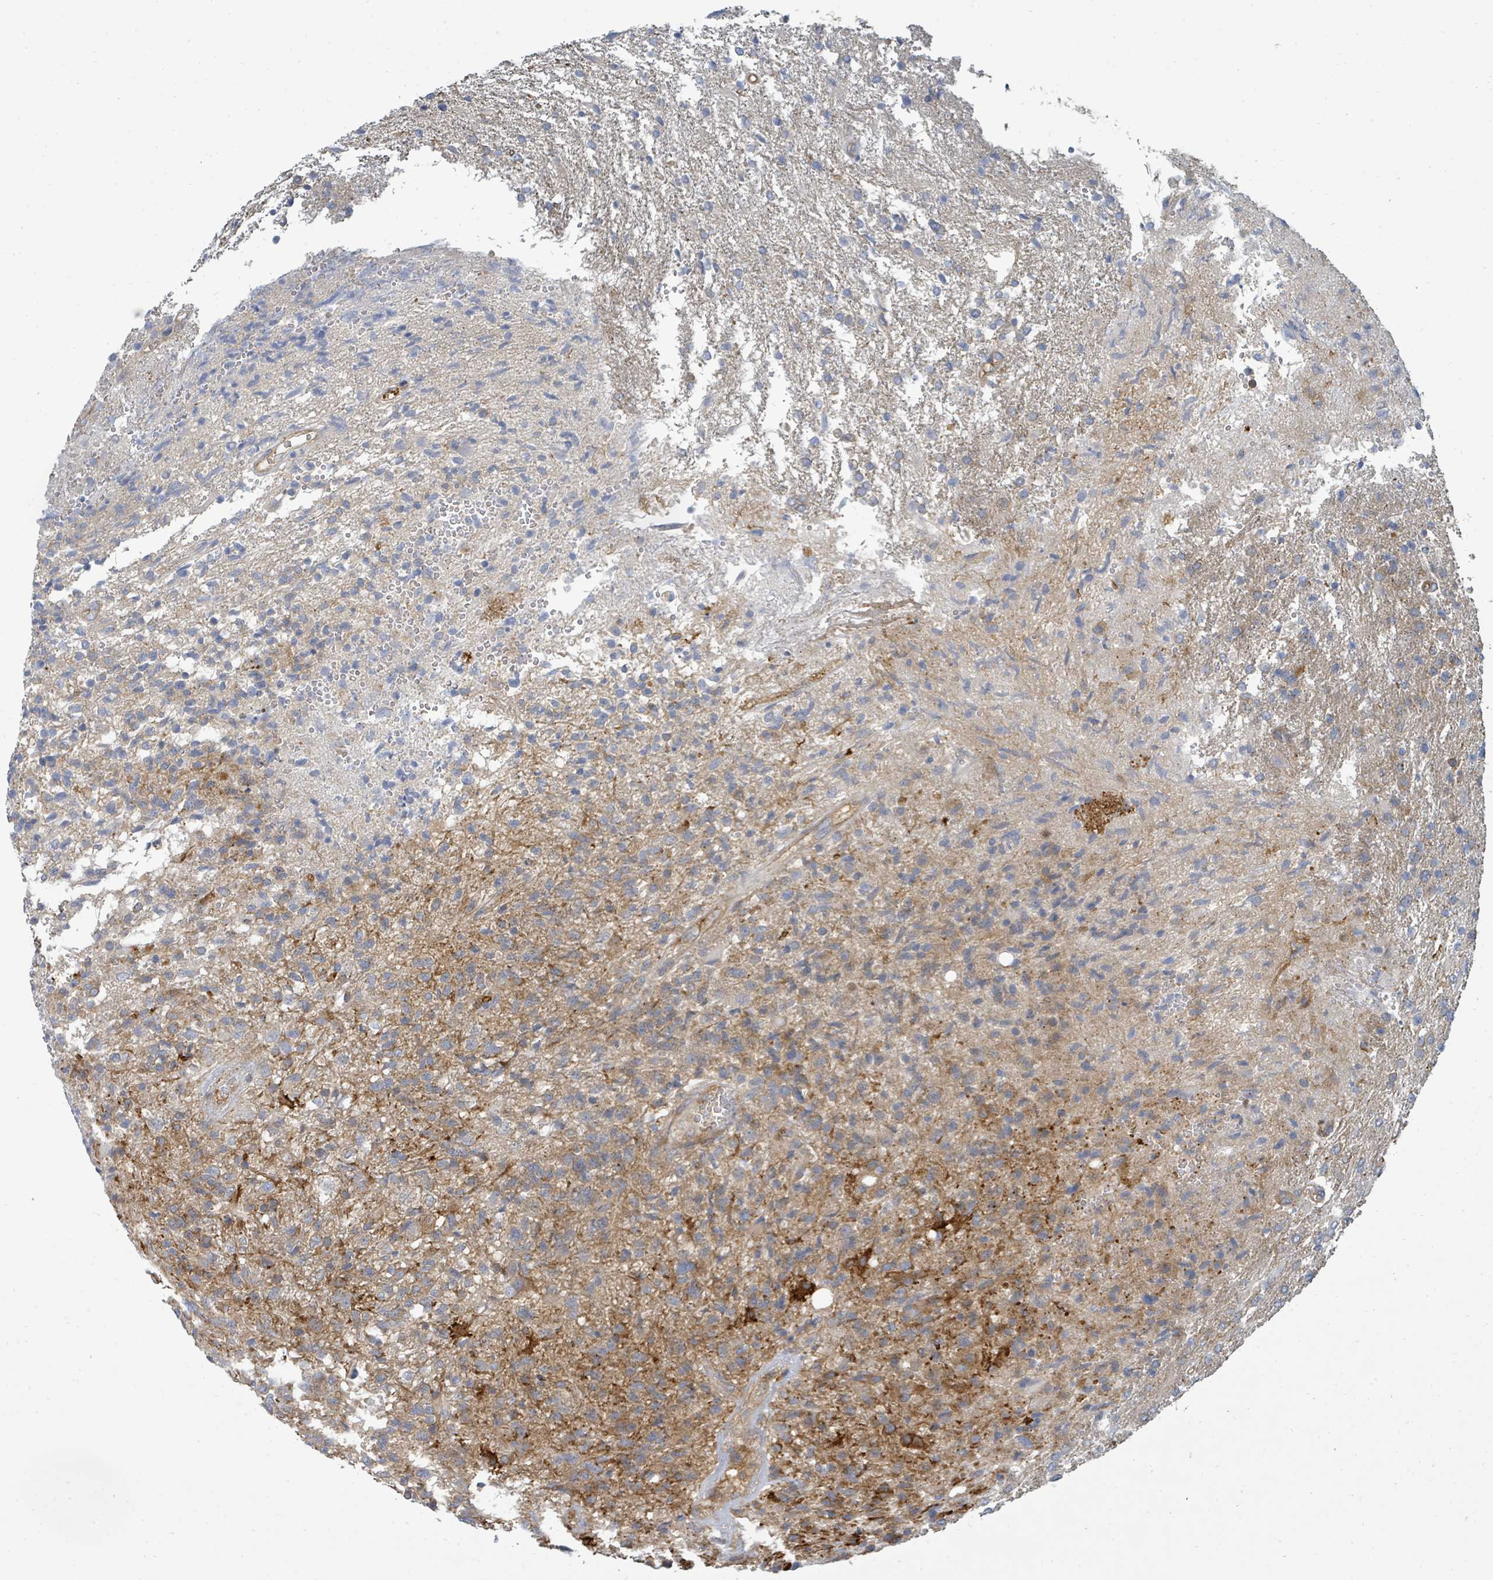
{"staining": {"intensity": "weak", "quantity": "25%-75%", "location": "cytoplasmic/membranous"}, "tissue": "glioma", "cell_type": "Tumor cells", "image_type": "cancer", "snomed": [{"axis": "morphology", "description": "Glioma, malignant, High grade"}, {"axis": "topography", "description": "Brain"}], "caption": "Immunohistochemical staining of human glioma exhibits low levels of weak cytoplasmic/membranous expression in about 25%-75% of tumor cells. (DAB (3,3'-diaminobenzidine) = brown stain, brightfield microscopy at high magnification).", "gene": "BOLA2B", "patient": {"sex": "male", "age": 56}}